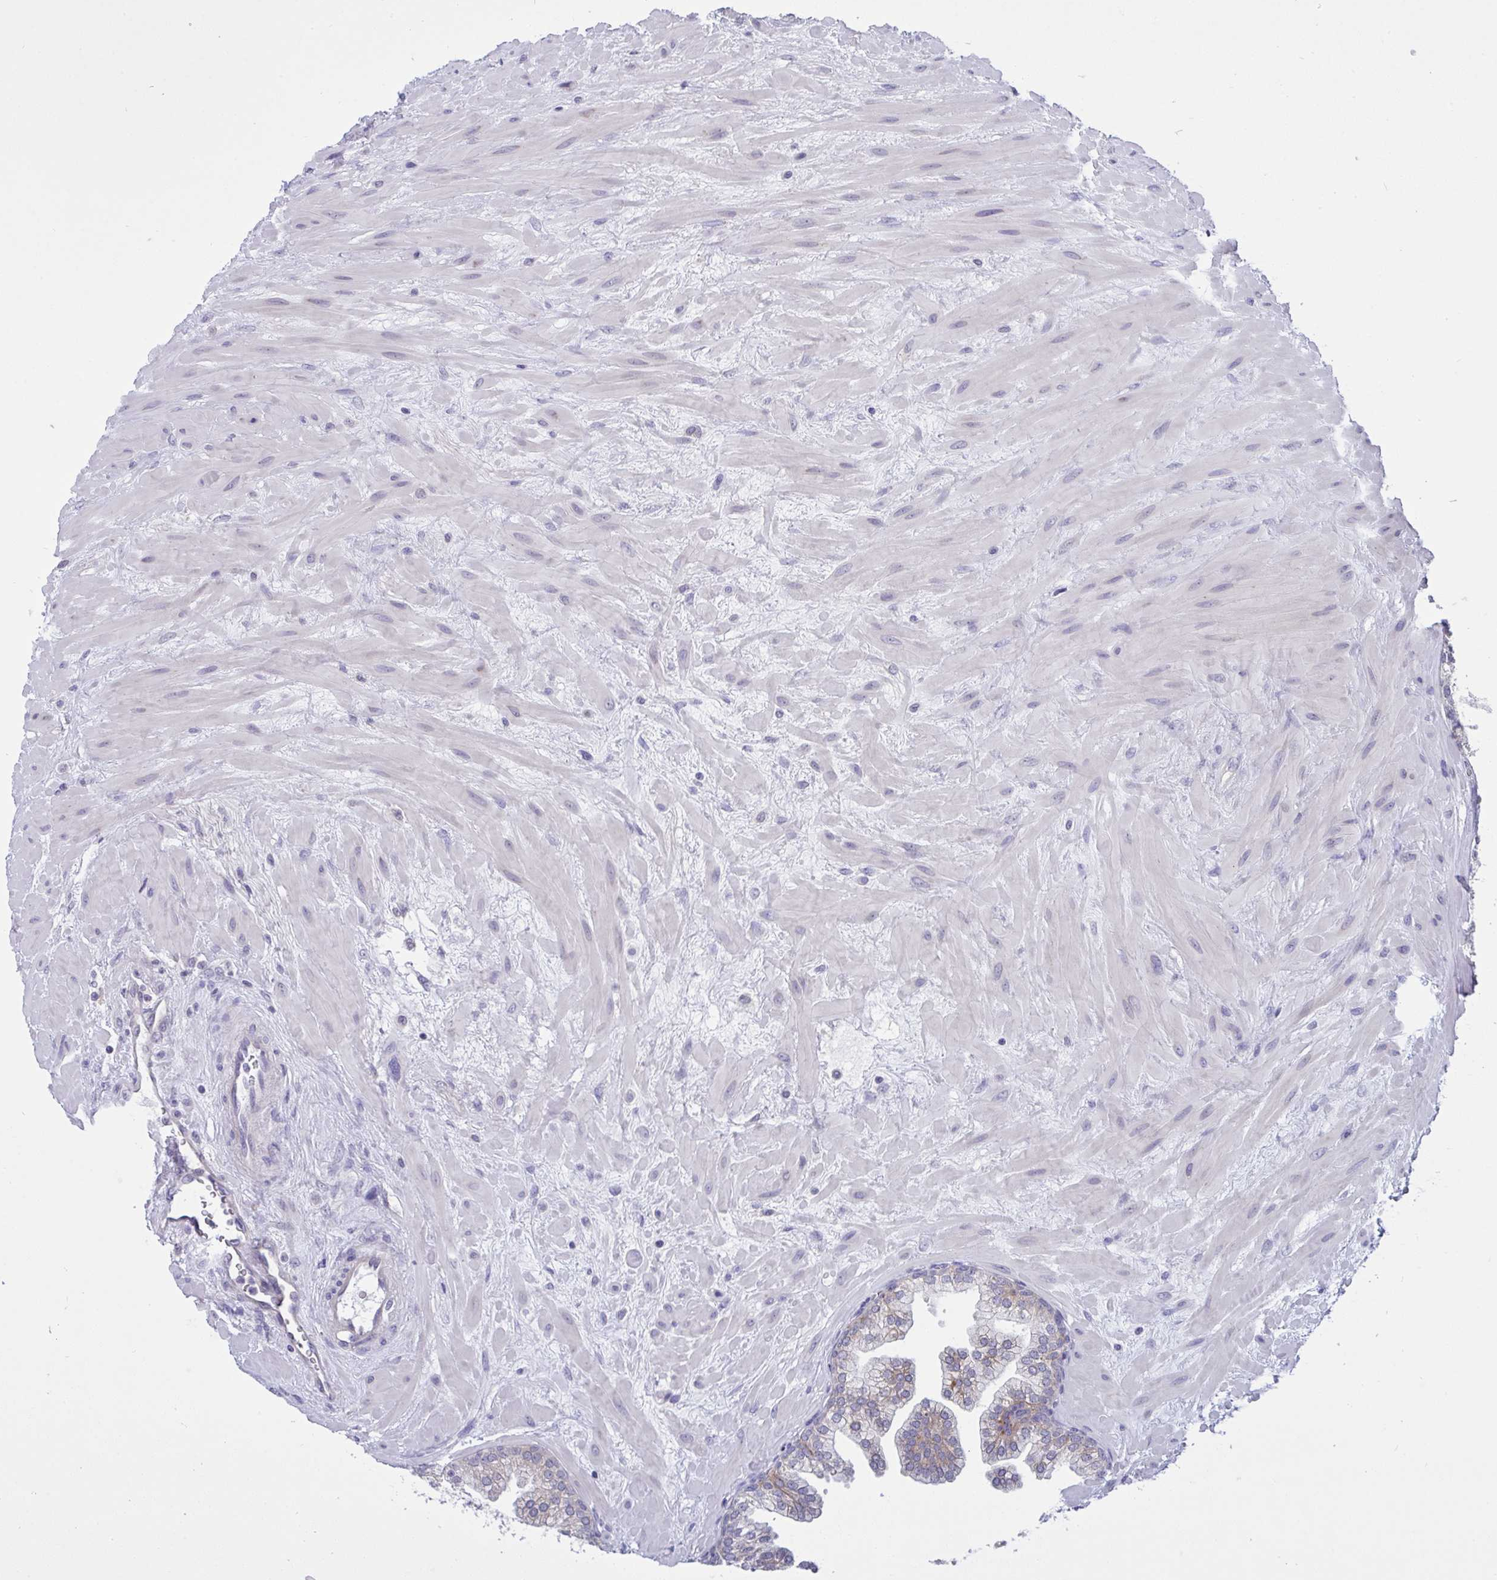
{"staining": {"intensity": "moderate", "quantity": "25%-75%", "location": "cytoplasmic/membranous"}, "tissue": "prostate", "cell_type": "Glandular cells", "image_type": "normal", "snomed": [{"axis": "morphology", "description": "Normal tissue, NOS"}, {"axis": "topography", "description": "Prostate"}, {"axis": "topography", "description": "Peripheral nerve tissue"}], "caption": "Immunohistochemical staining of unremarkable prostate displays moderate cytoplasmic/membranous protein positivity in about 25%-75% of glandular cells. (IHC, brightfield microscopy, high magnification).", "gene": "TMEM41A", "patient": {"sex": "male", "age": 61}}